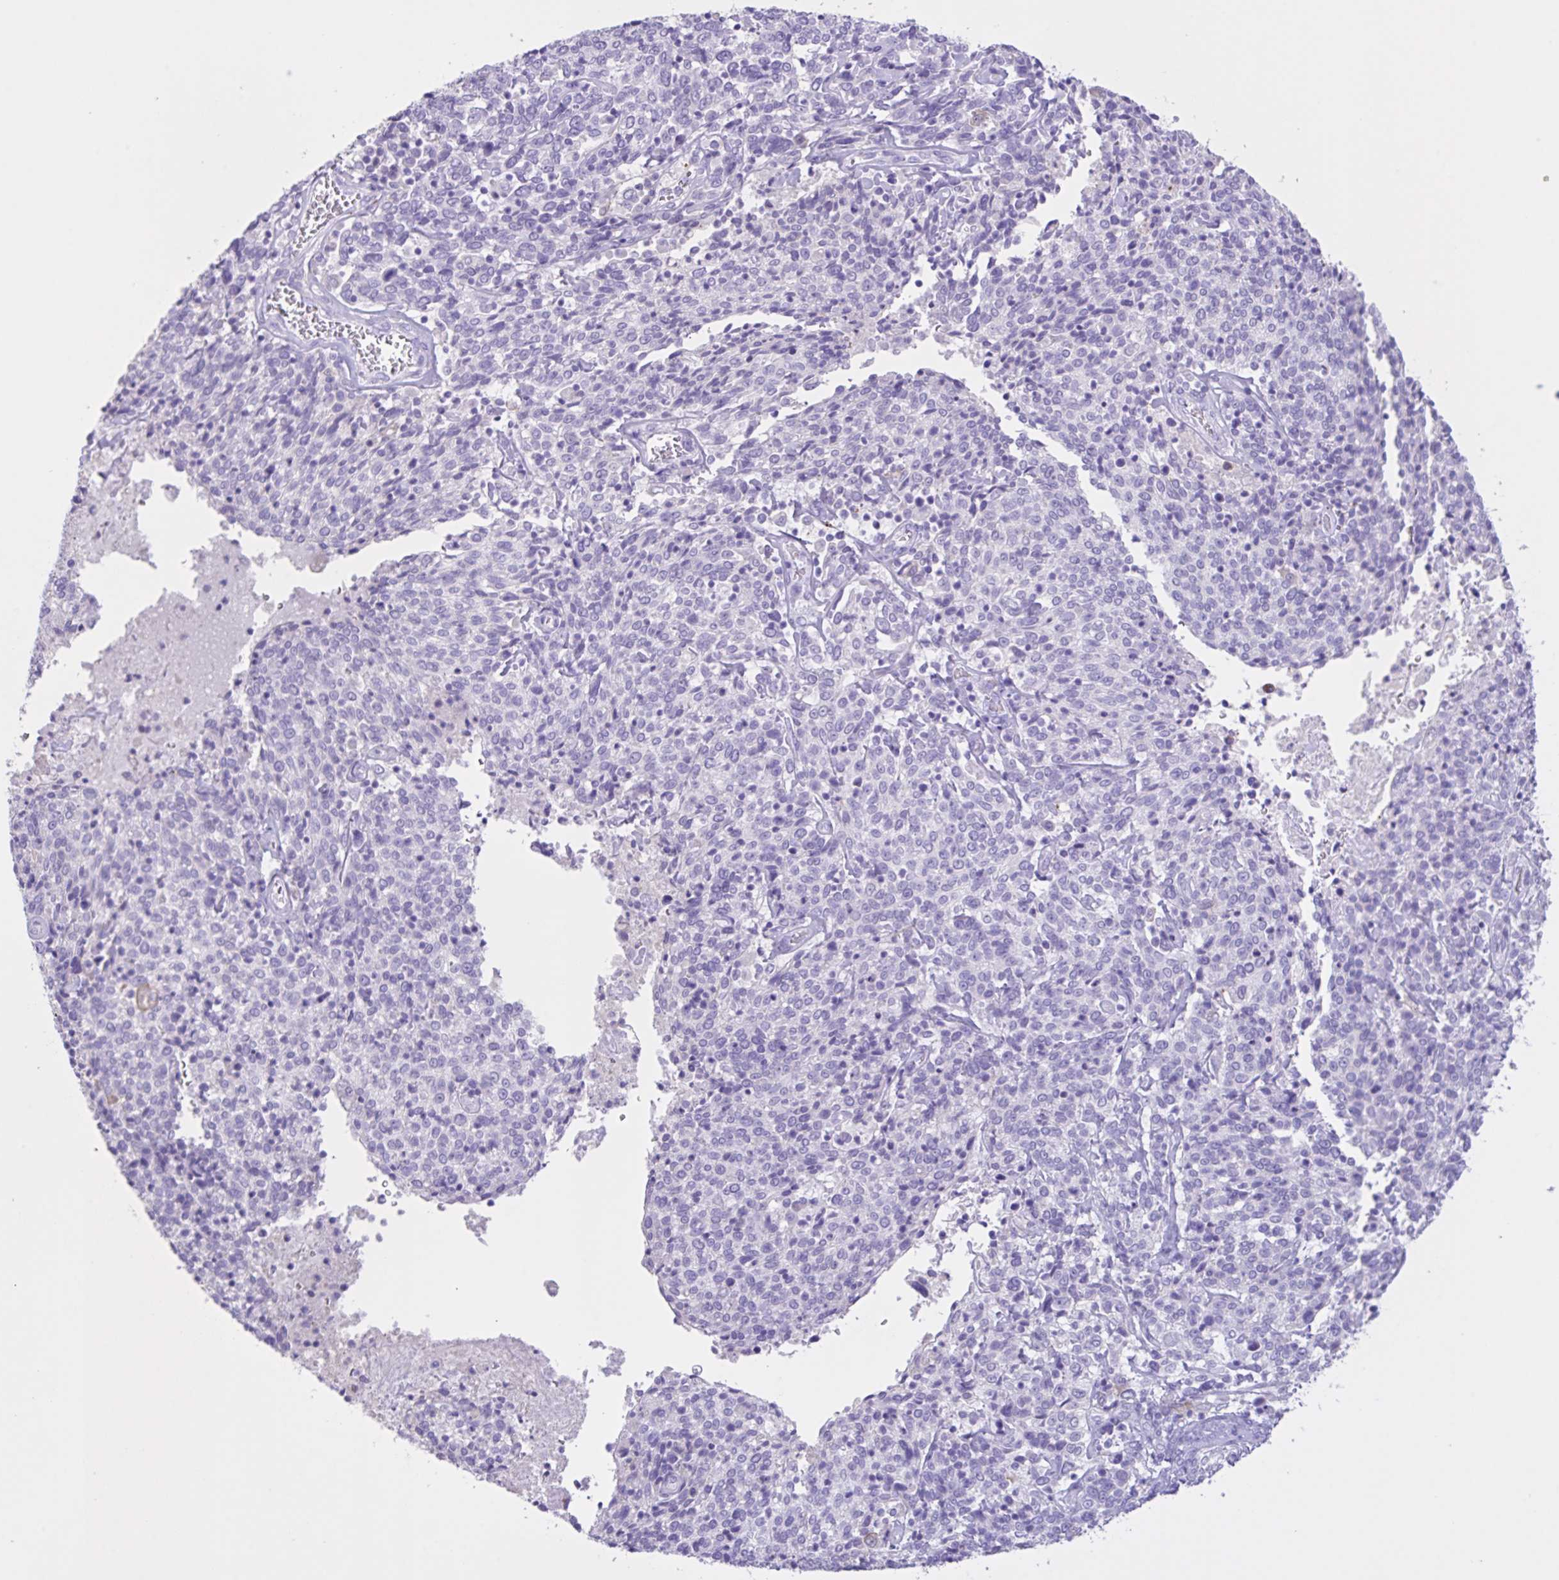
{"staining": {"intensity": "negative", "quantity": "none", "location": "none"}, "tissue": "cervical cancer", "cell_type": "Tumor cells", "image_type": "cancer", "snomed": [{"axis": "morphology", "description": "Squamous cell carcinoma, NOS"}, {"axis": "topography", "description": "Cervix"}], "caption": "An immunohistochemistry (IHC) histopathology image of squamous cell carcinoma (cervical) is shown. There is no staining in tumor cells of squamous cell carcinoma (cervical).", "gene": "CST11", "patient": {"sex": "female", "age": 46}}